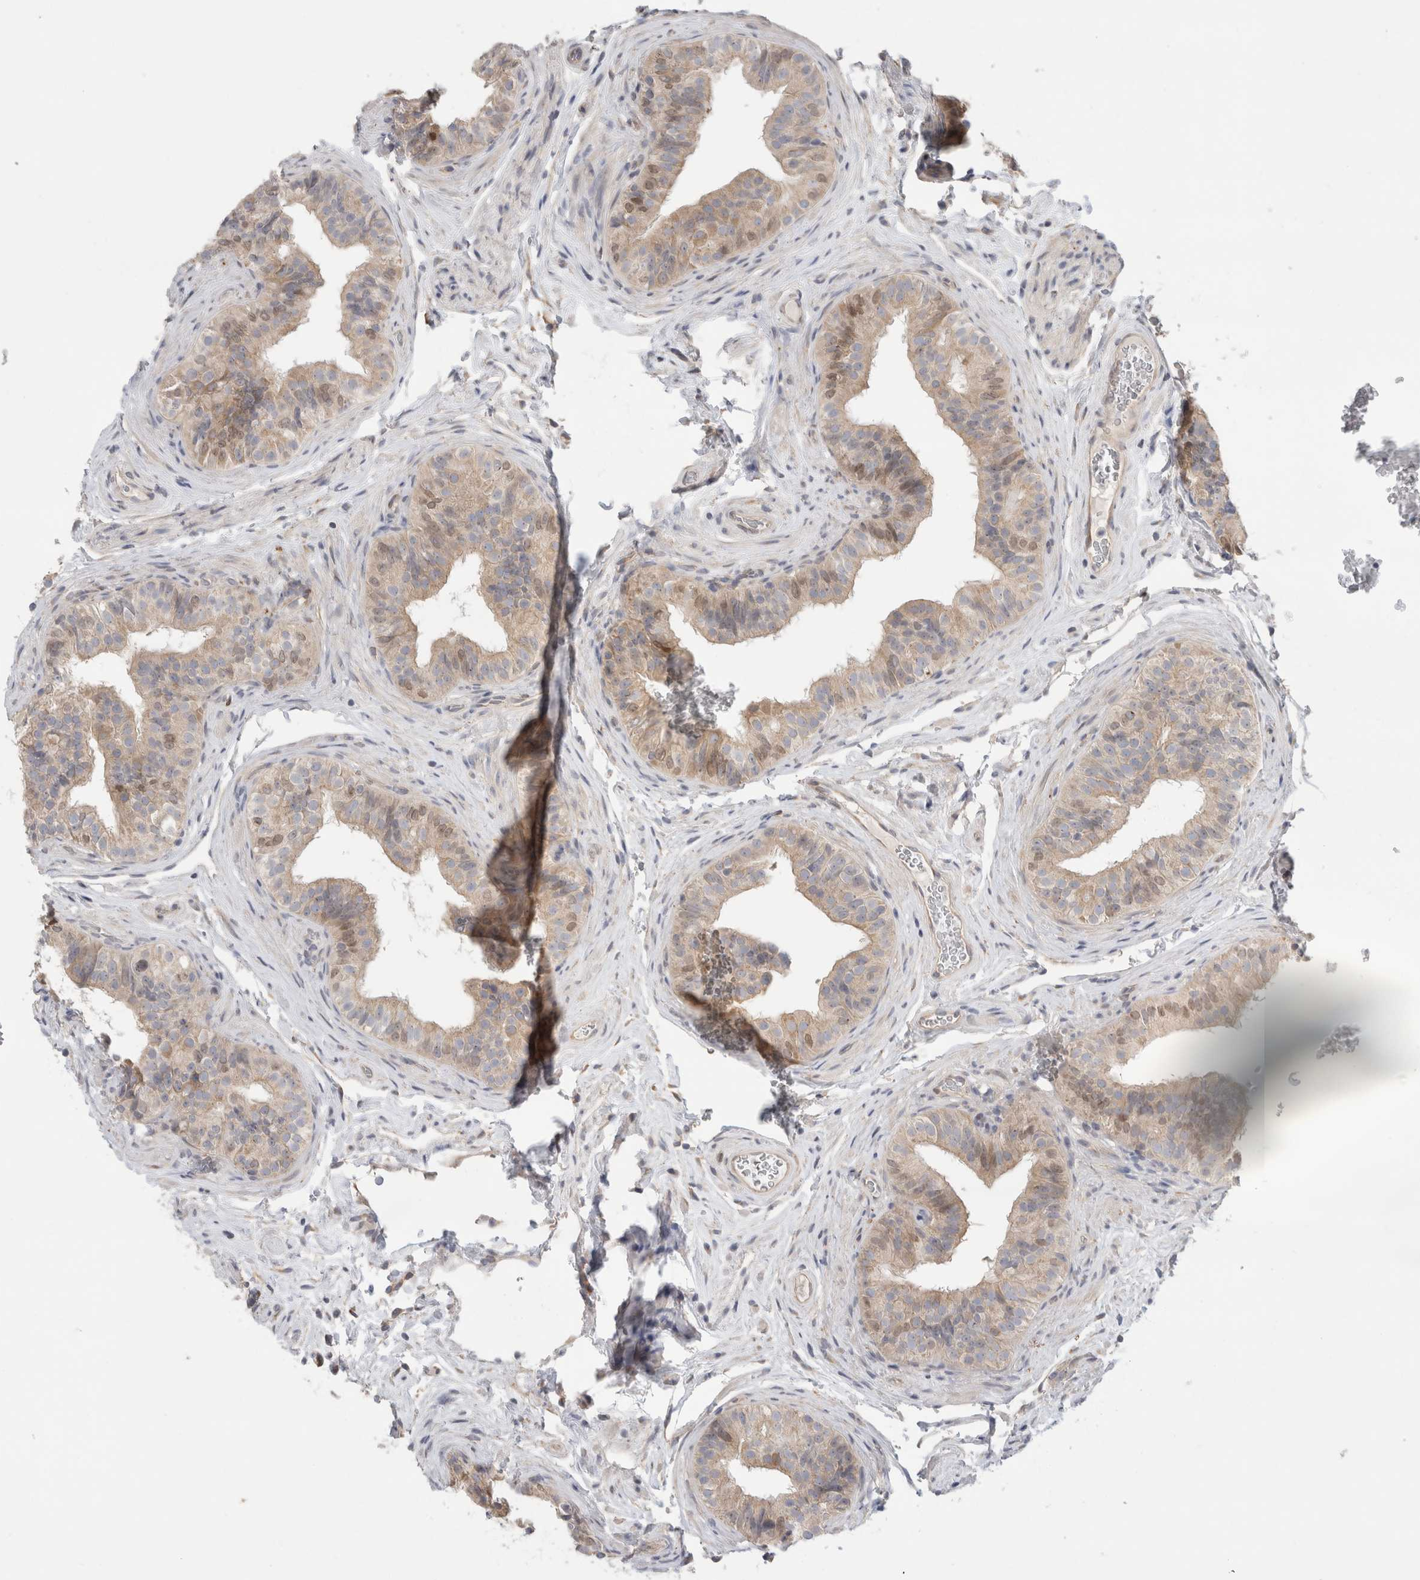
{"staining": {"intensity": "weak", "quantity": "25%-75%", "location": "cytoplasmic/membranous"}, "tissue": "epididymis", "cell_type": "Glandular cells", "image_type": "normal", "snomed": [{"axis": "morphology", "description": "Normal tissue, NOS"}, {"axis": "topography", "description": "Epididymis"}], "caption": "Protein expression analysis of unremarkable human epididymis reveals weak cytoplasmic/membranous staining in about 25%-75% of glandular cells. (DAB IHC, brown staining for protein, blue staining for nuclei).", "gene": "SYTL5", "patient": {"sex": "male", "age": 49}}